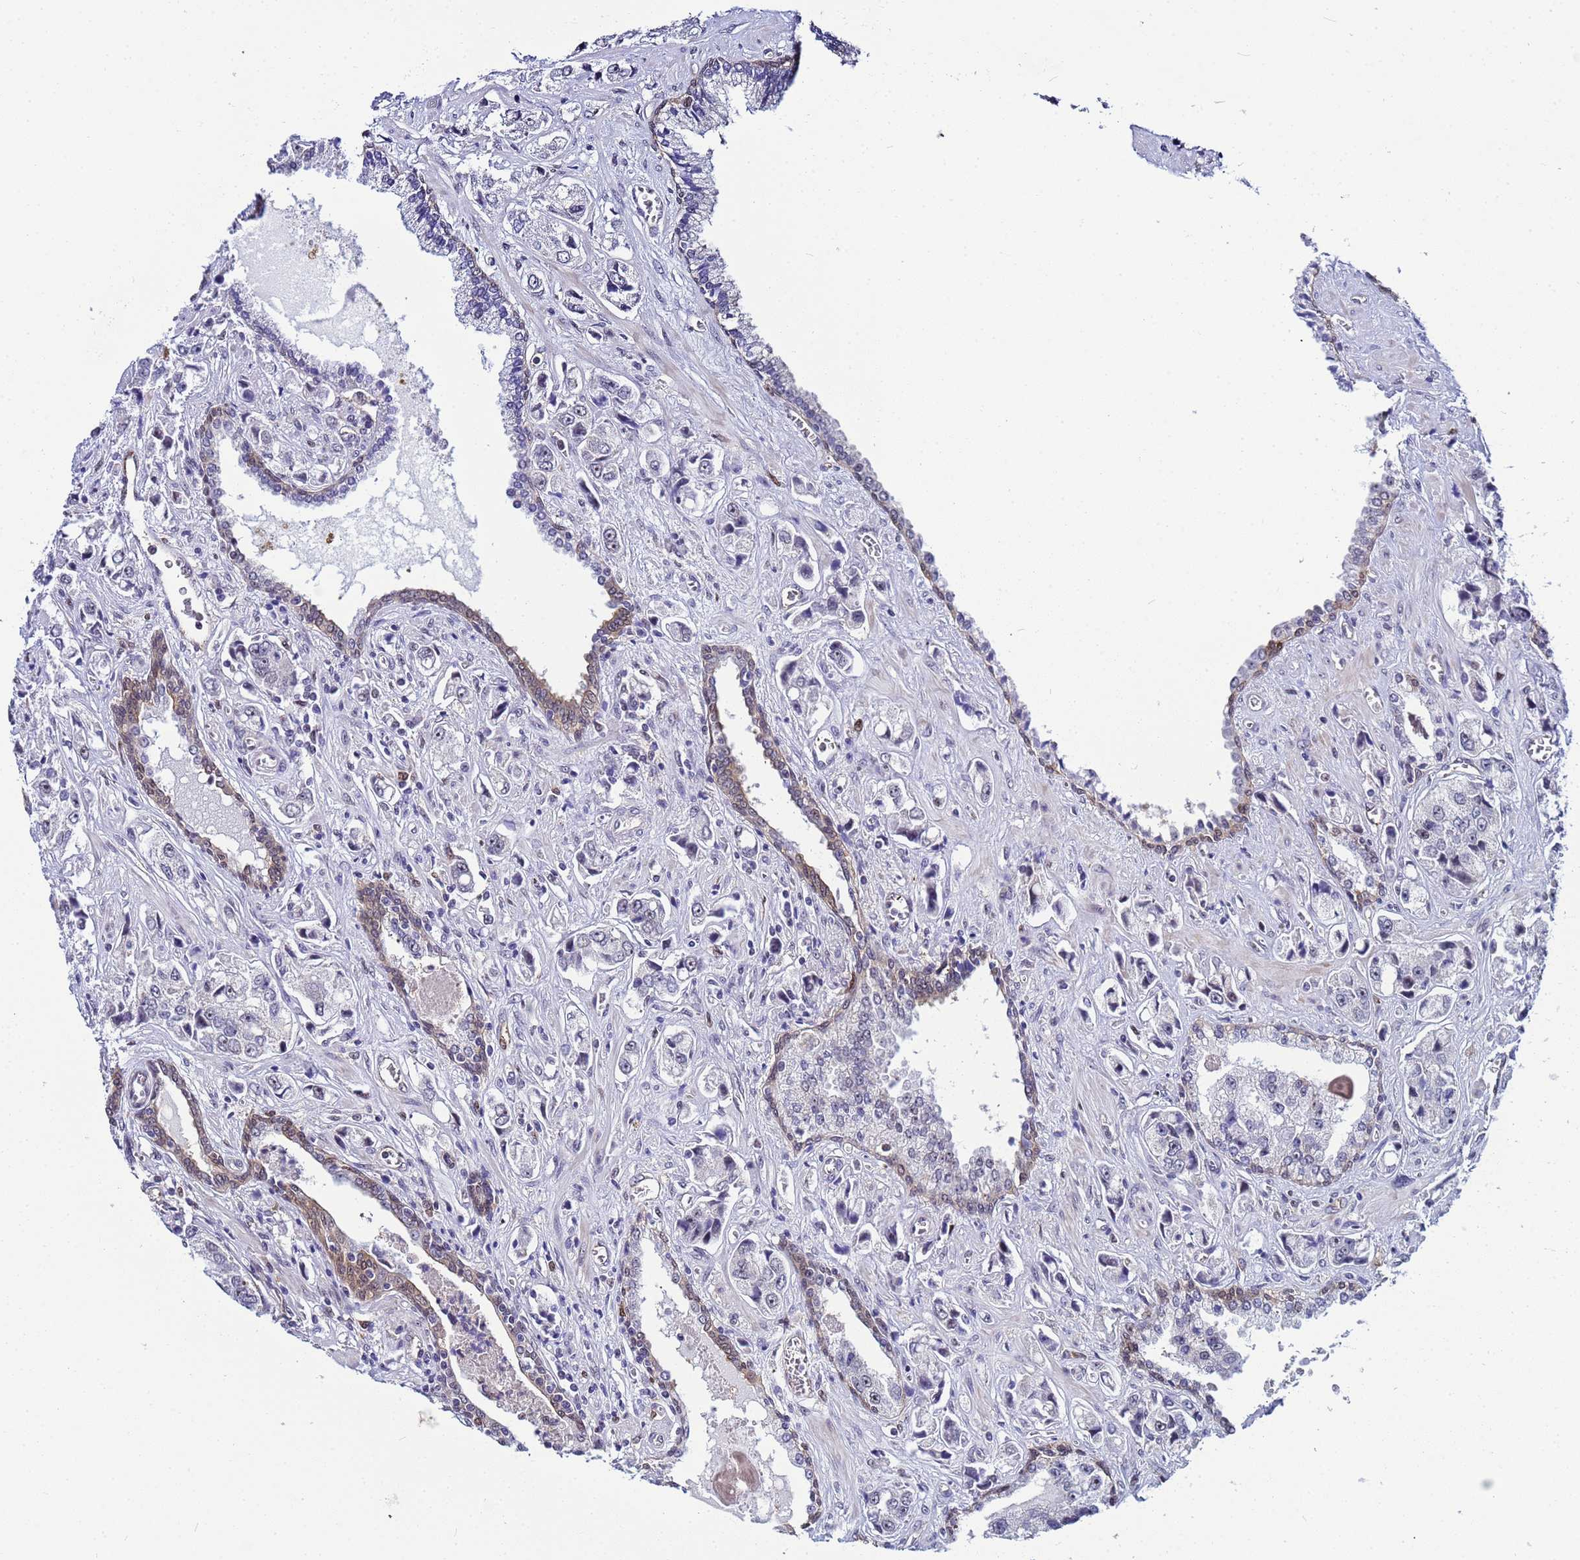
{"staining": {"intensity": "negative", "quantity": "none", "location": "none"}, "tissue": "prostate cancer", "cell_type": "Tumor cells", "image_type": "cancer", "snomed": [{"axis": "morphology", "description": "Adenocarcinoma, High grade"}, {"axis": "topography", "description": "Prostate"}], "caption": "Protein analysis of prostate cancer (adenocarcinoma (high-grade)) displays no significant expression in tumor cells.", "gene": "SLC25A37", "patient": {"sex": "male", "age": 74}}